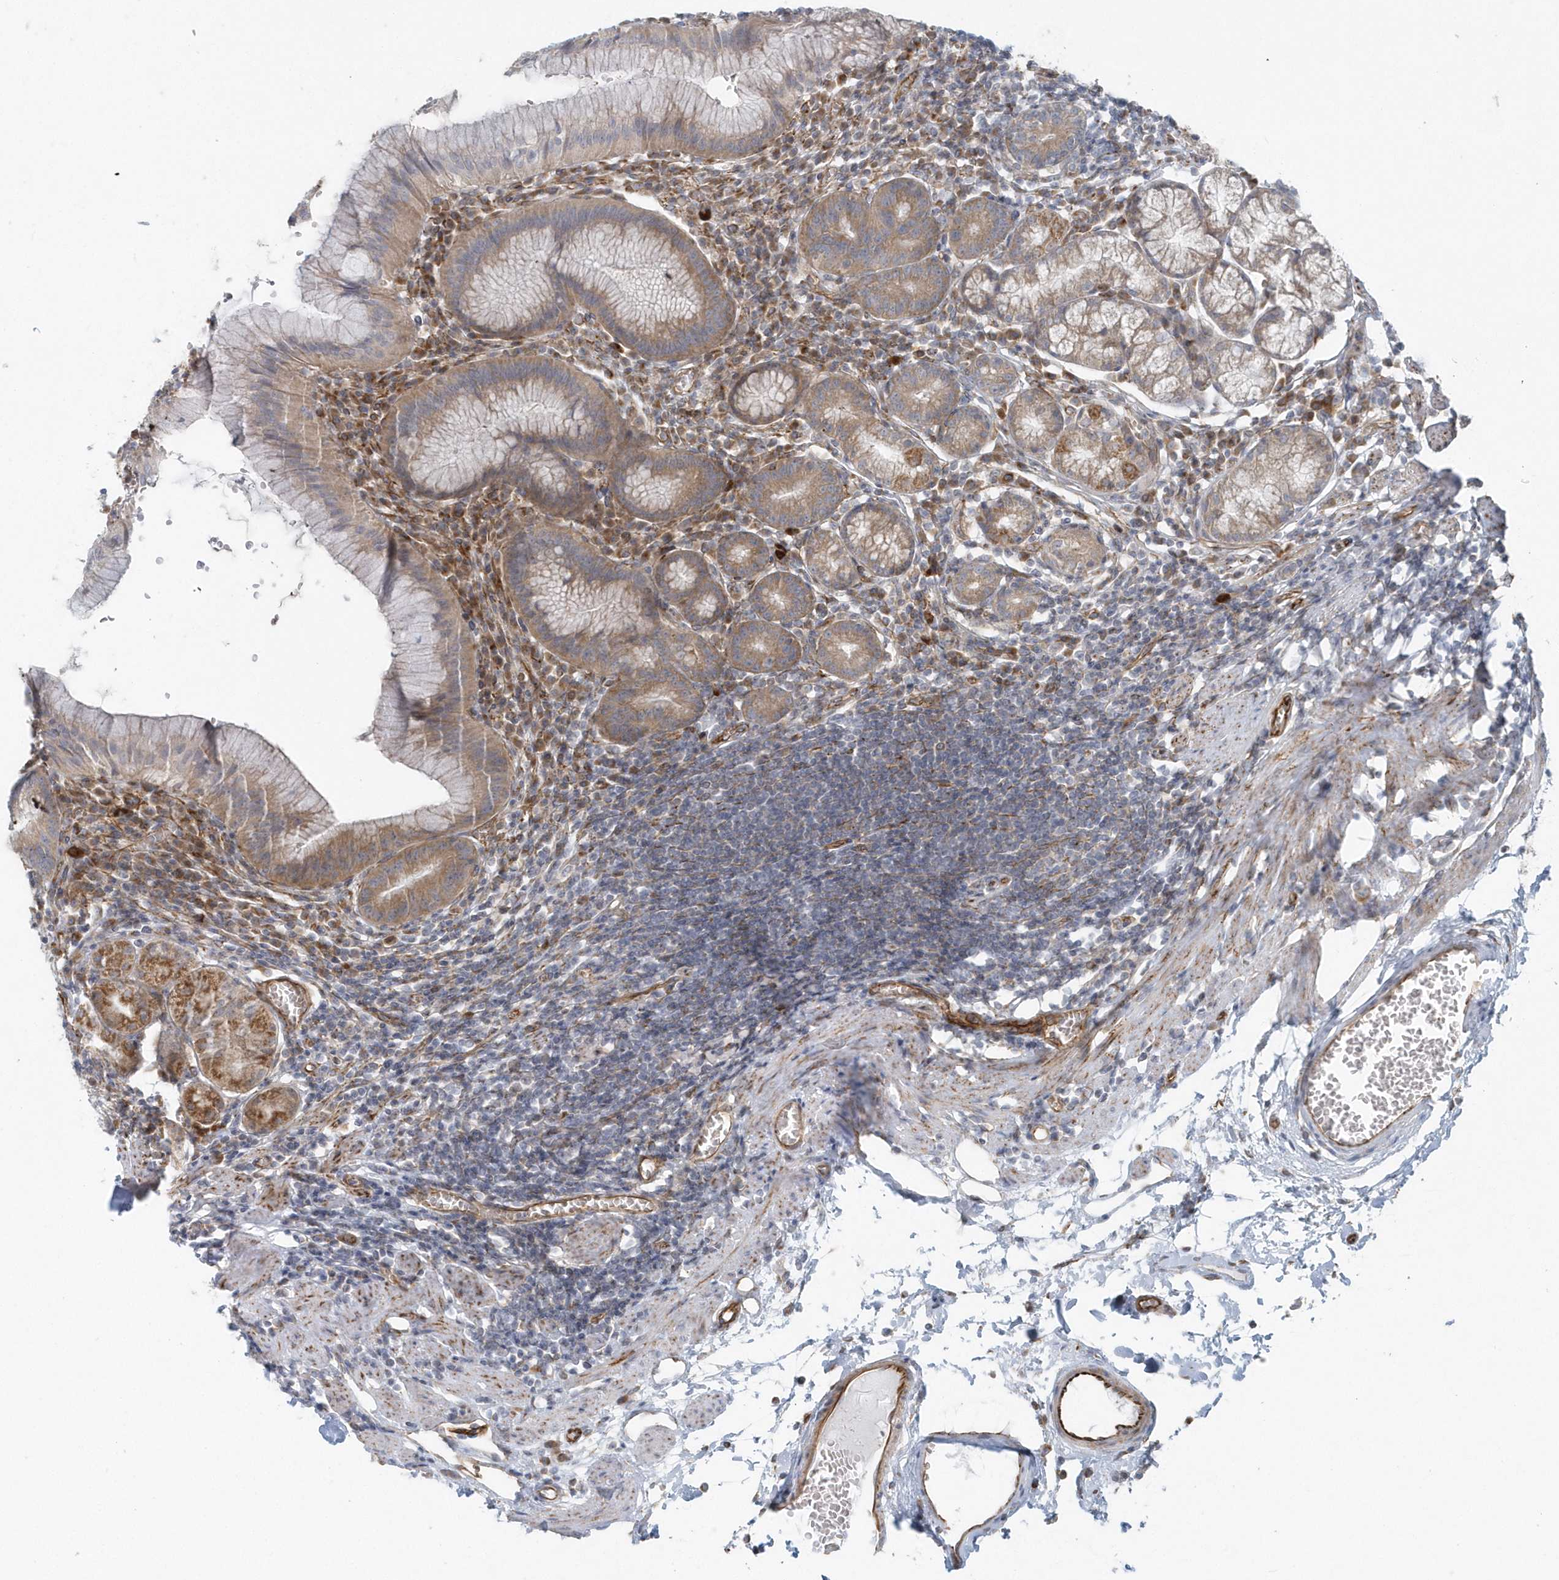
{"staining": {"intensity": "moderate", "quantity": "25%-75%", "location": "cytoplasmic/membranous"}, "tissue": "stomach", "cell_type": "Glandular cells", "image_type": "normal", "snomed": [{"axis": "morphology", "description": "Normal tissue, NOS"}, {"axis": "topography", "description": "Stomach"}], "caption": "DAB immunohistochemical staining of unremarkable stomach shows moderate cytoplasmic/membranous protein staining in about 25%-75% of glandular cells.", "gene": "GPR152", "patient": {"sex": "male", "age": 55}}